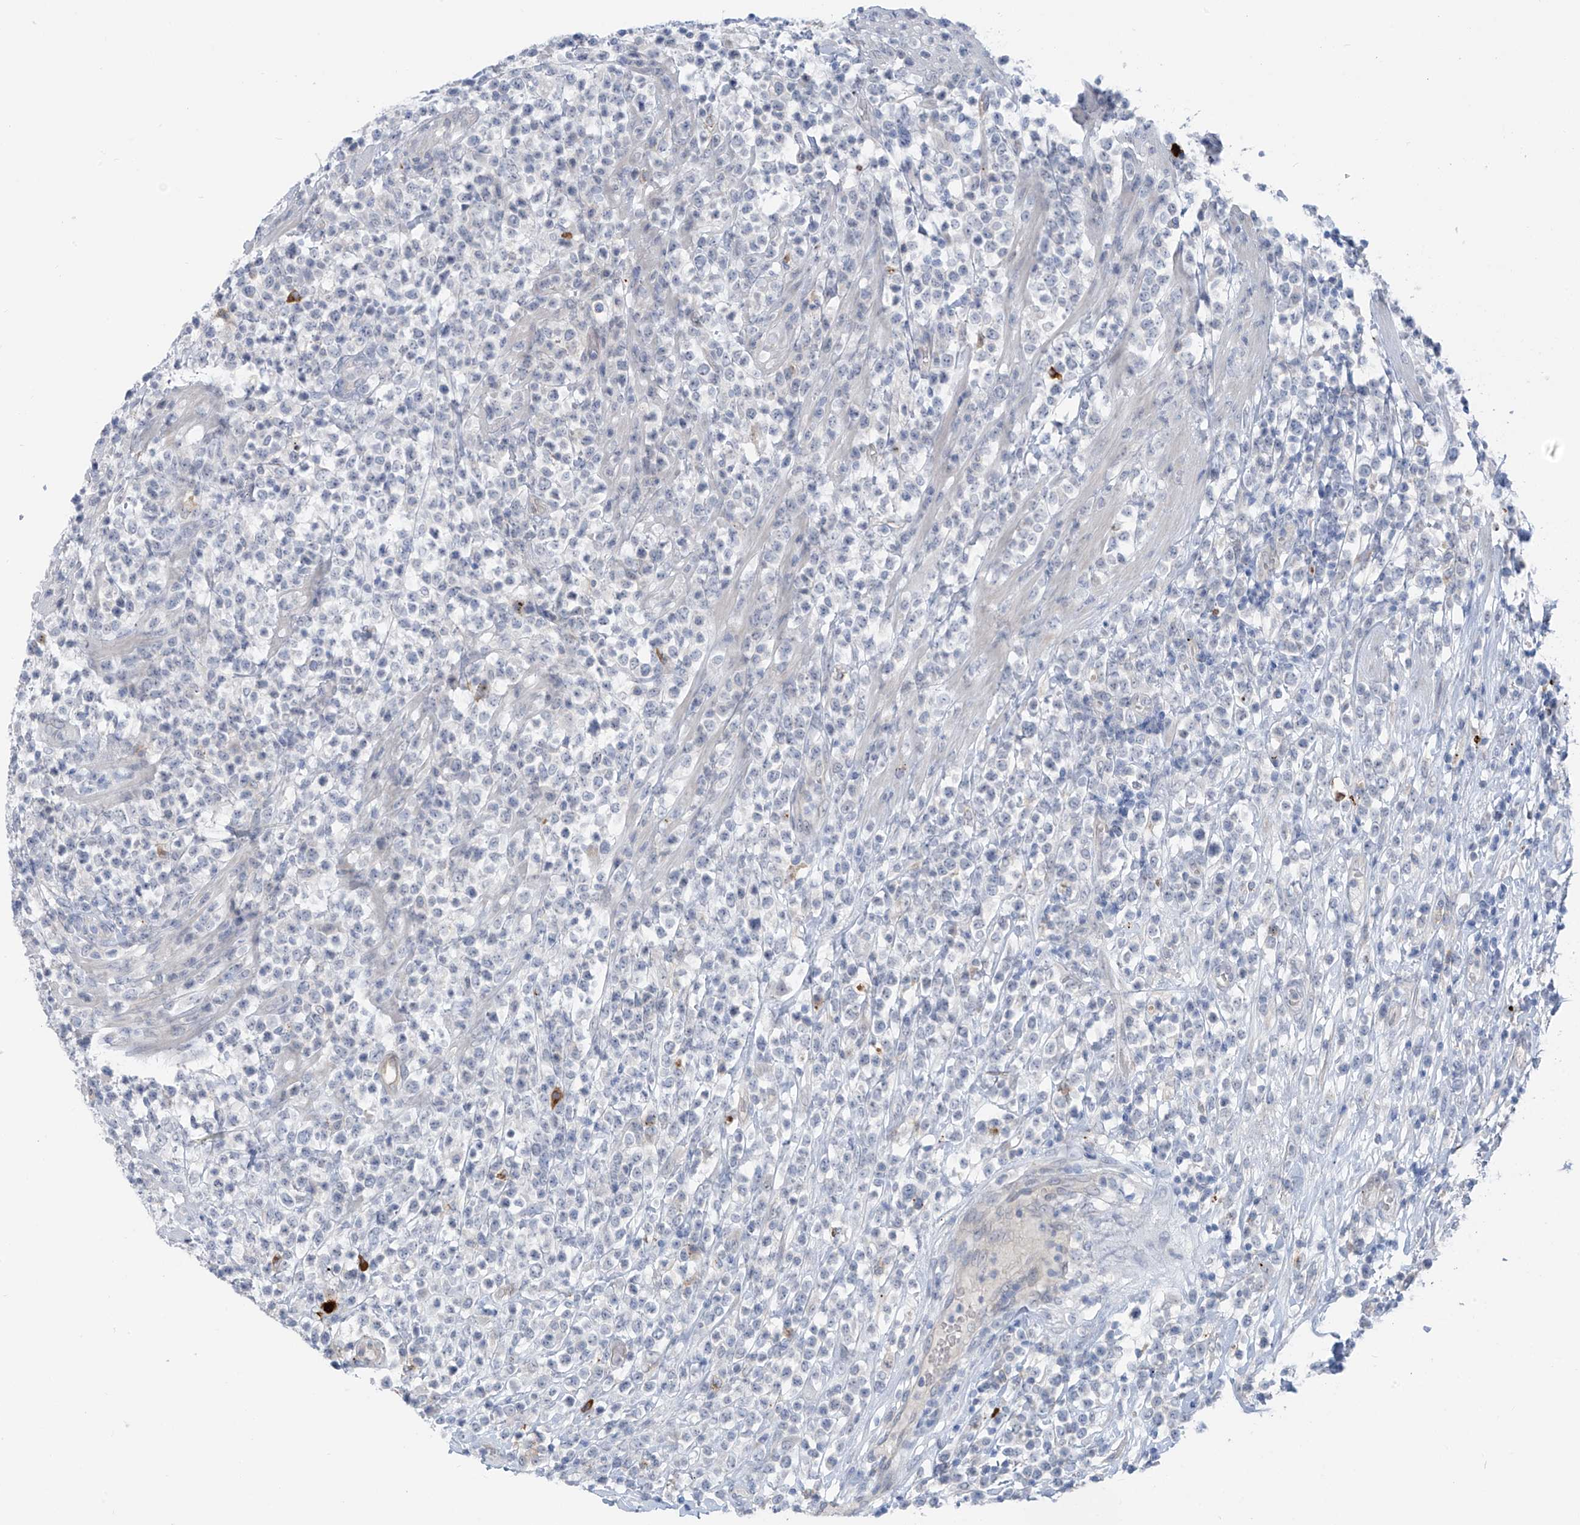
{"staining": {"intensity": "negative", "quantity": "none", "location": "none"}, "tissue": "lymphoma", "cell_type": "Tumor cells", "image_type": "cancer", "snomed": [{"axis": "morphology", "description": "Malignant lymphoma, non-Hodgkin's type, High grade"}, {"axis": "topography", "description": "Colon"}], "caption": "A high-resolution micrograph shows immunohistochemistry (IHC) staining of lymphoma, which displays no significant expression in tumor cells.", "gene": "ZNF793", "patient": {"sex": "female", "age": 53}}